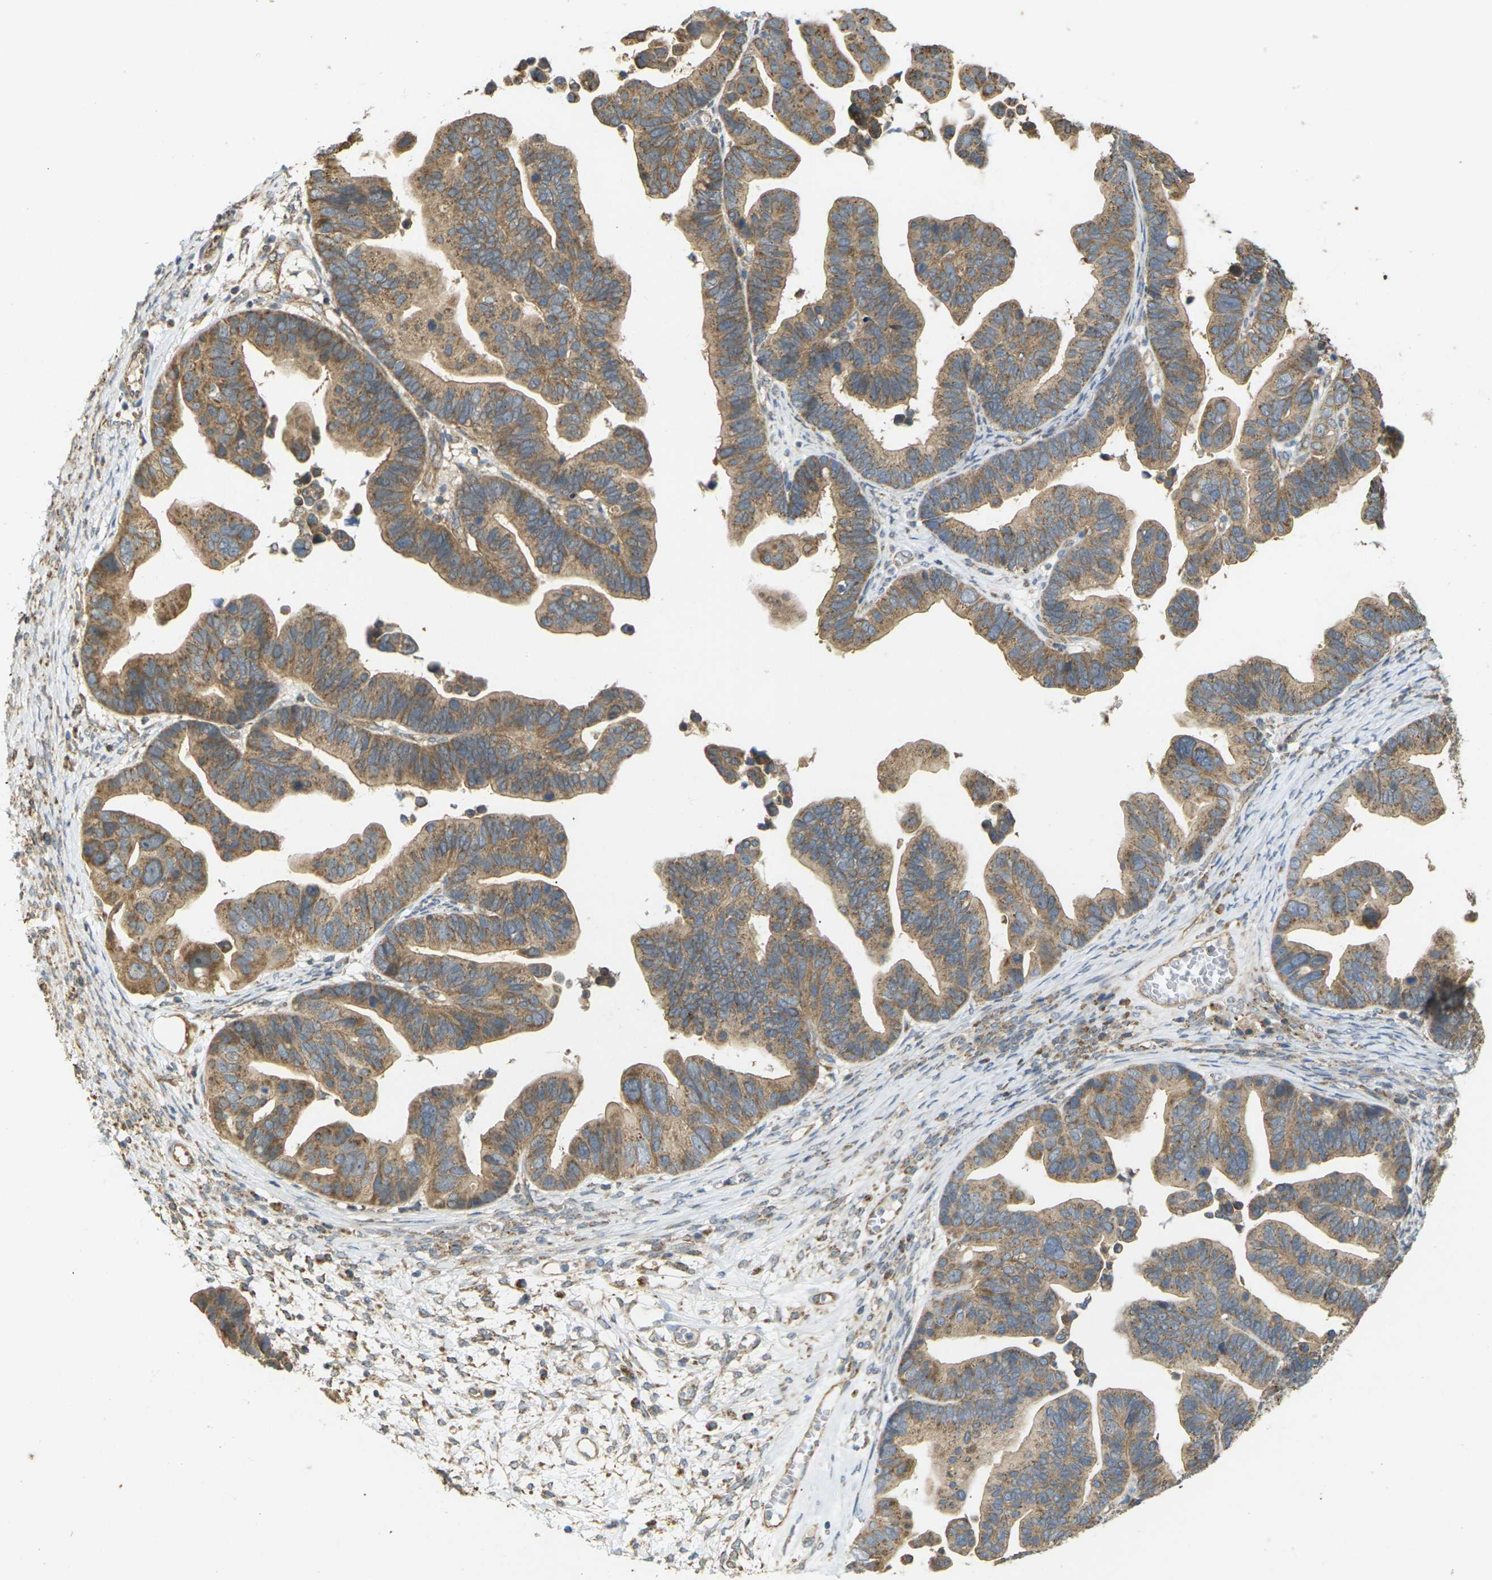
{"staining": {"intensity": "moderate", "quantity": ">75%", "location": "cytoplasmic/membranous"}, "tissue": "ovarian cancer", "cell_type": "Tumor cells", "image_type": "cancer", "snomed": [{"axis": "morphology", "description": "Cystadenocarcinoma, serous, NOS"}, {"axis": "topography", "description": "Ovary"}], "caption": "Ovarian cancer (serous cystadenocarcinoma) stained for a protein exhibits moderate cytoplasmic/membranous positivity in tumor cells.", "gene": "KSR1", "patient": {"sex": "female", "age": 56}}